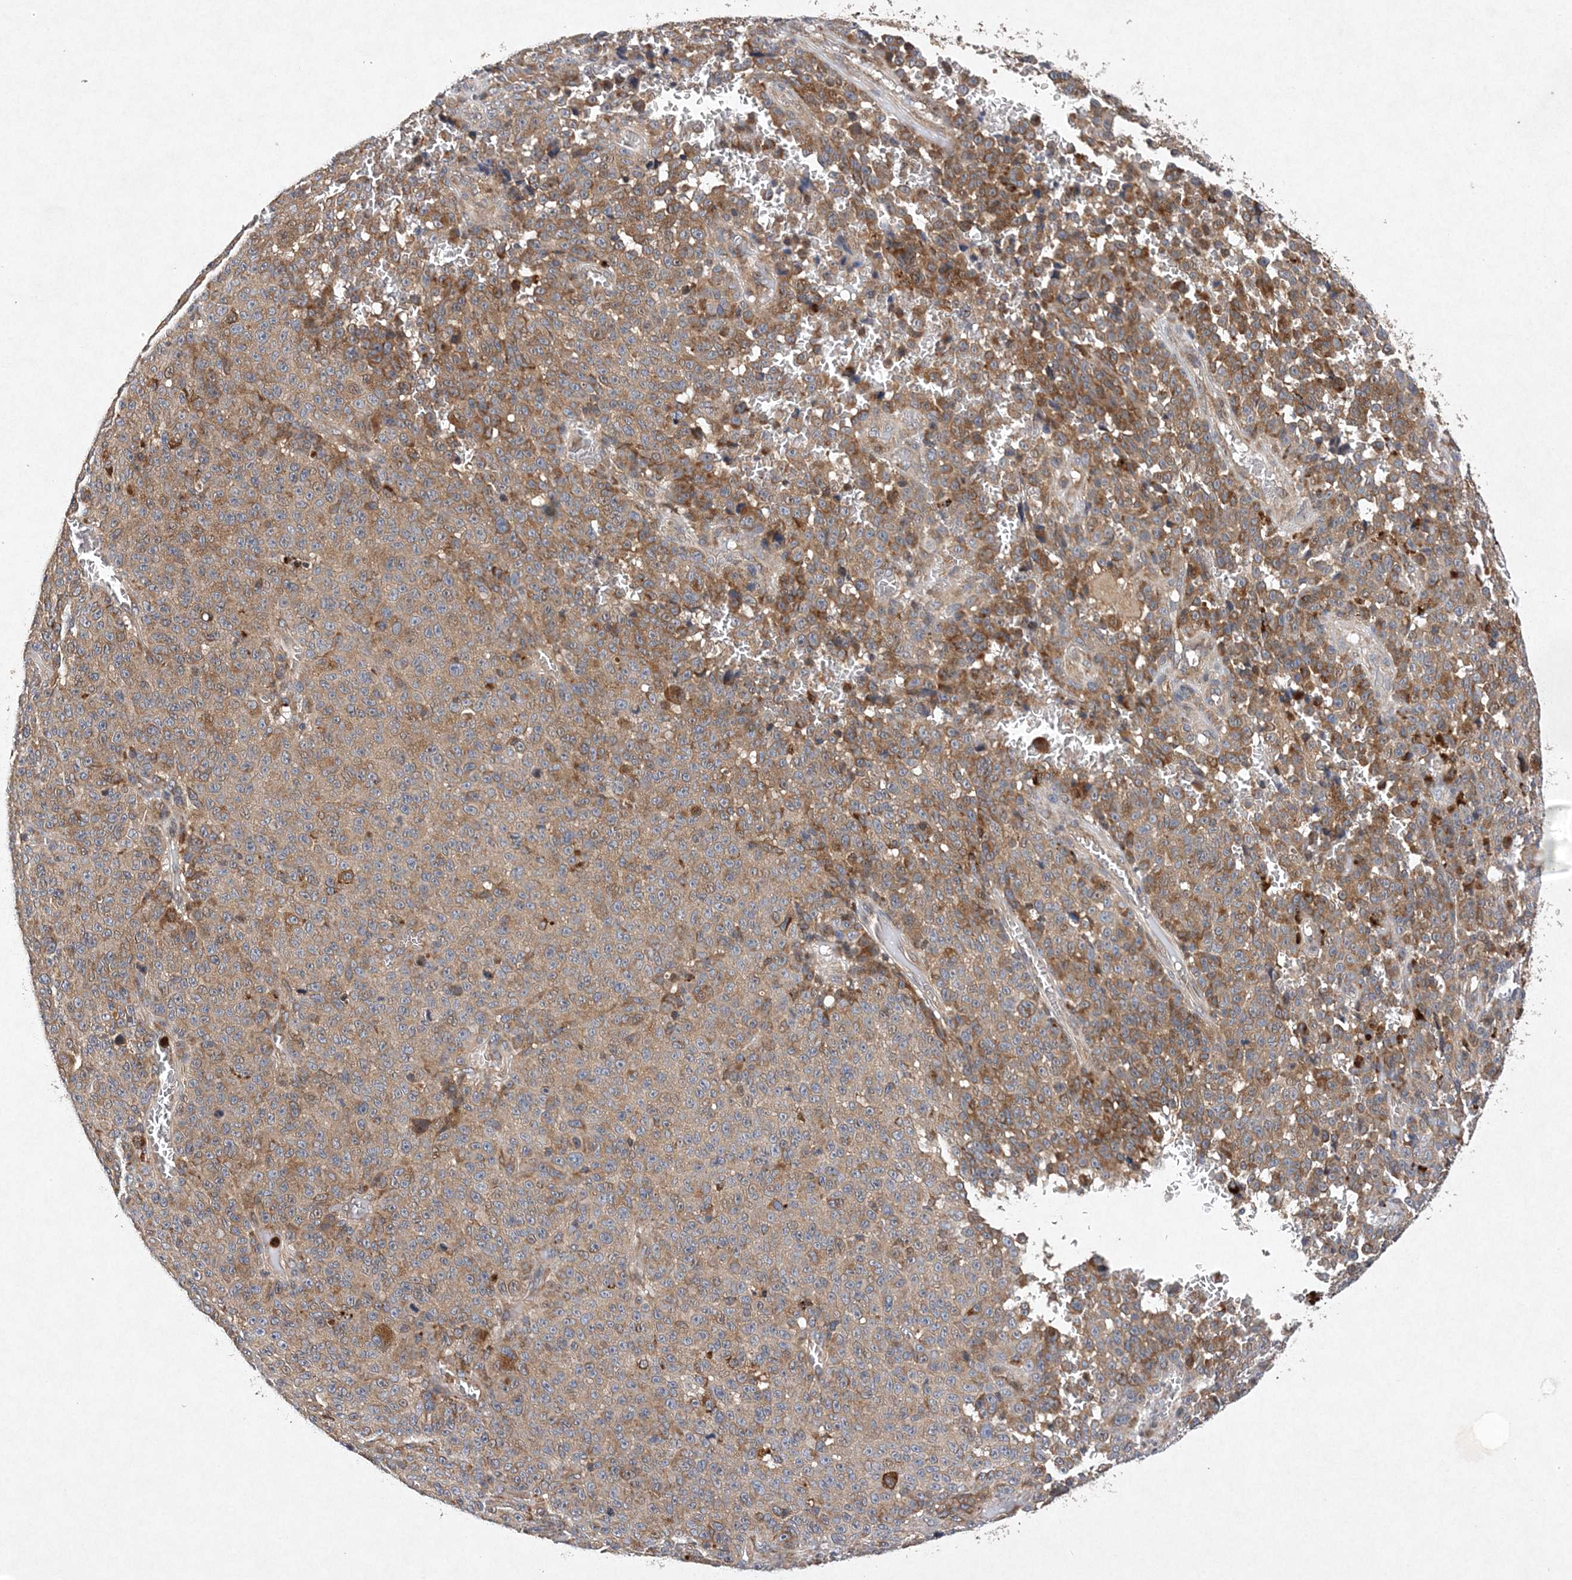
{"staining": {"intensity": "moderate", "quantity": ">75%", "location": "cytoplasmic/membranous"}, "tissue": "melanoma", "cell_type": "Tumor cells", "image_type": "cancer", "snomed": [{"axis": "morphology", "description": "Malignant melanoma, NOS"}, {"axis": "topography", "description": "Skin"}], "caption": "Protein staining displays moderate cytoplasmic/membranous positivity in approximately >75% of tumor cells in melanoma.", "gene": "PROSER1", "patient": {"sex": "female", "age": 82}}